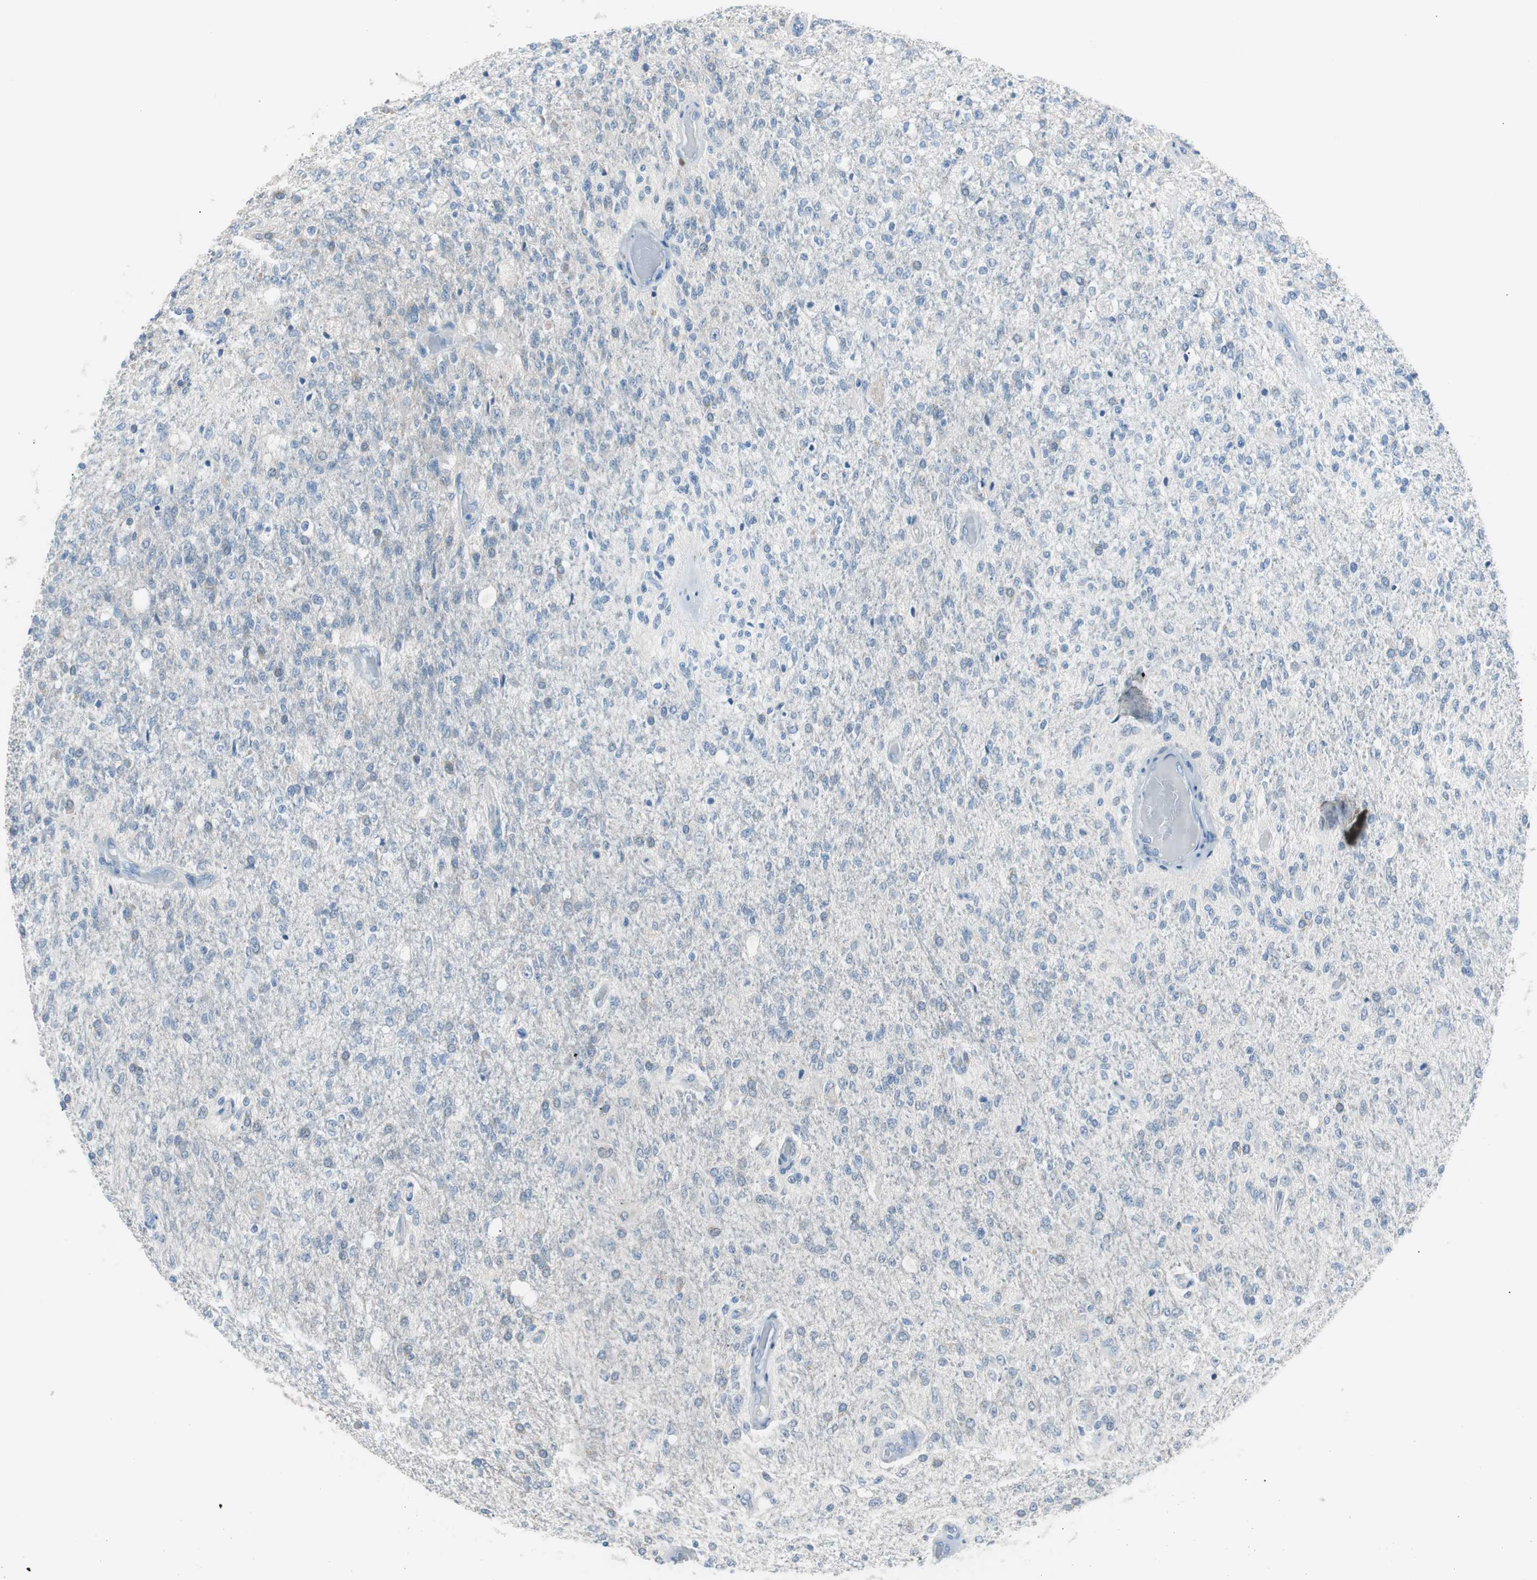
{"staining": {"intensity": "negative", "quantity": "none", "location": "none"}, "tissue": "glioma", "cell_type": "Tumor cells", "image_type": "cancer", "snomed": [{"axis": "morphology", "description": "Normal tissue, NOS"}, {"axis": "morphology", "description": "Glioma, malignant, High grade"}, {"axis": "topography", "description": "Cerebral cortex"}], "caption": "This is an IHC image of human glioma. There is no positivity in tumor cells.", "gene": "VIL1", "patient": {"sex": "male", "age": 77}}